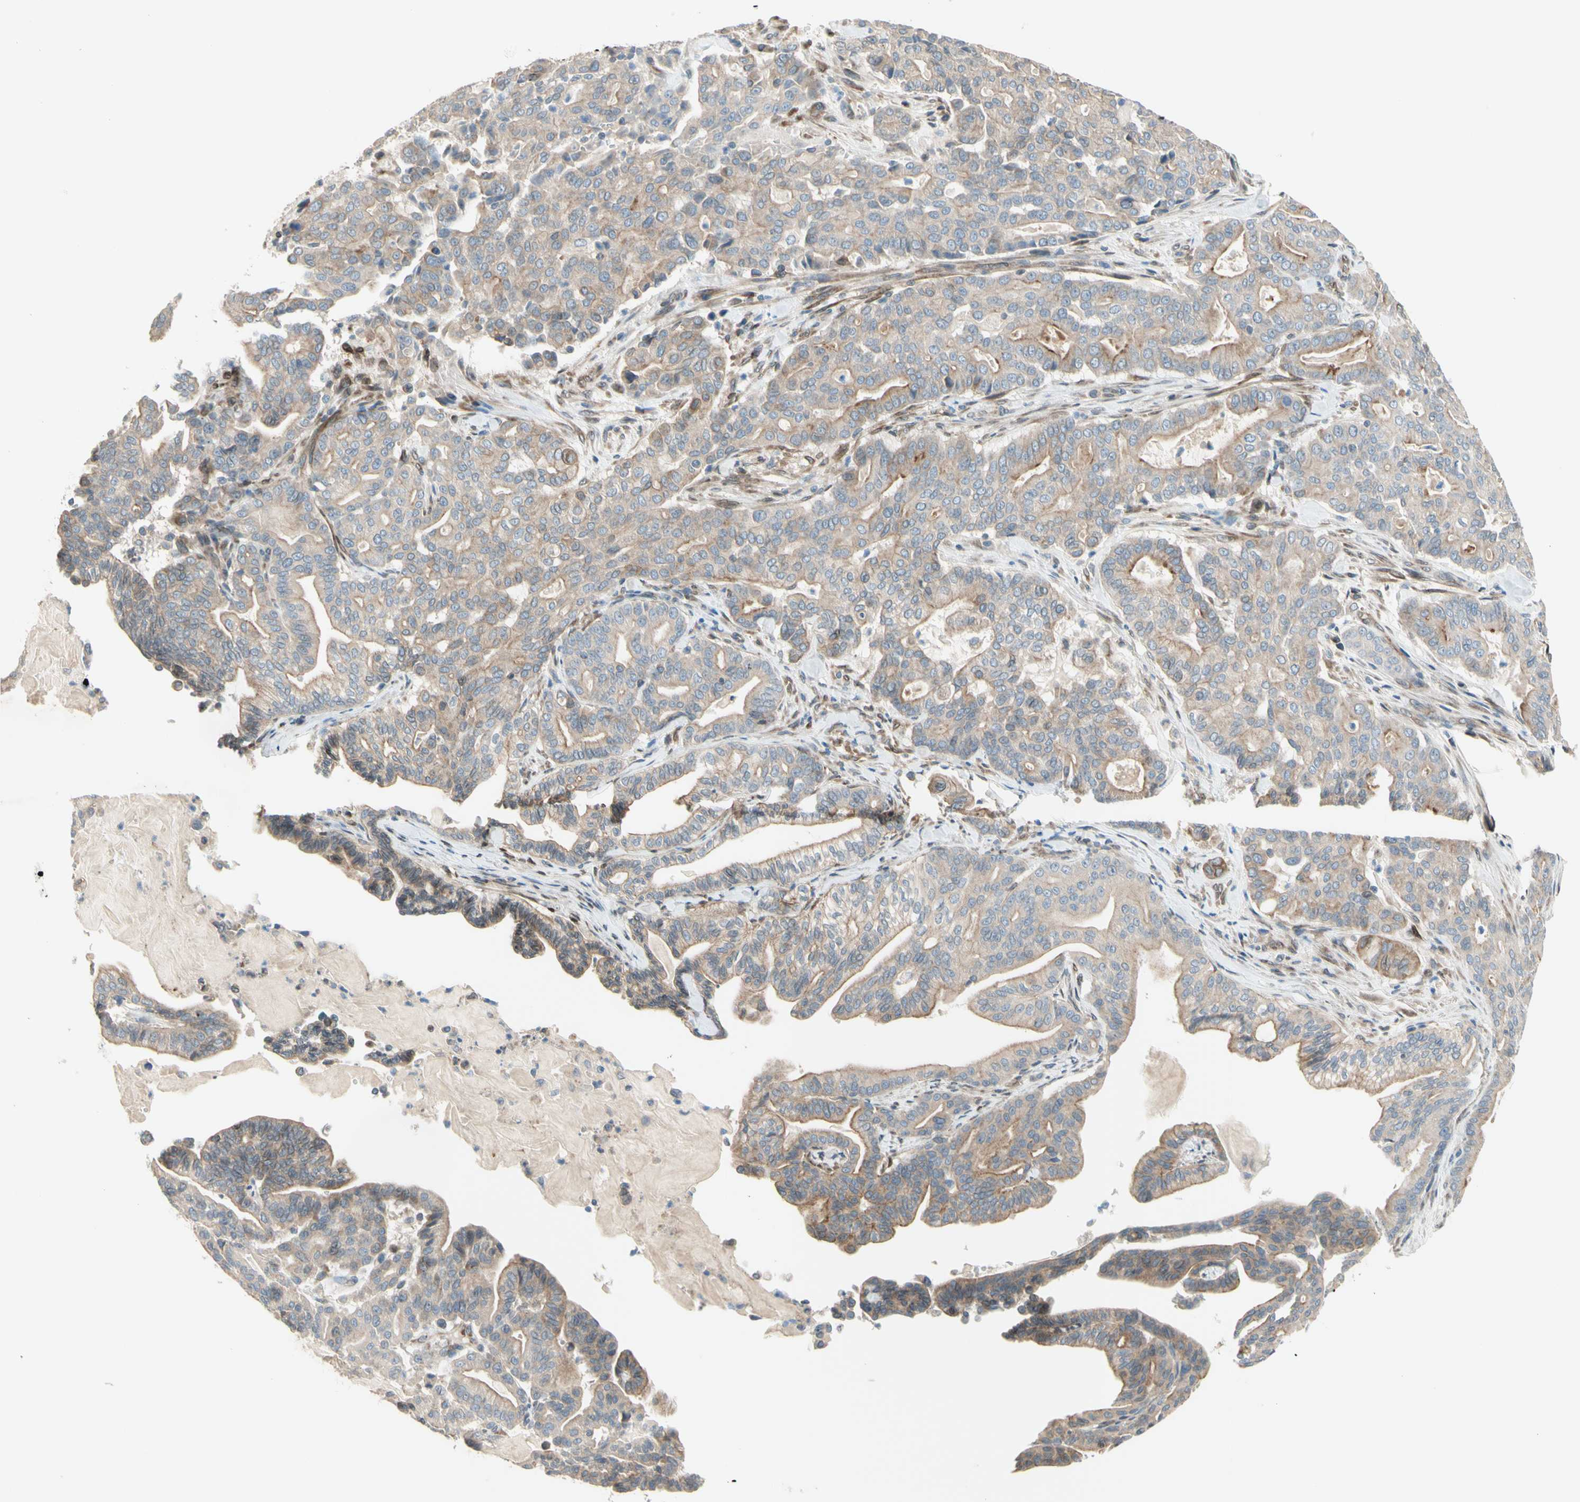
{"staining": {"intensity": "weak", "quantity": ">75%", "location": "cytoplasmic/membranous"}, "tissue": "pancreatic cancer", "cell_type": "Tumor cells", "image_type": "cancer", "snomed": [{"axis": "morphology", "description": "Adenocarcinoma, NOS"}, {"axis": "topography", "description": "Pancreas"}], "caption": "Weak cytoplasmic/membranous staining for a protein is appreciated in about >75% of tumor cells of pancreatic adenocarcinoma using immunohistochemistry.", "gene": "TRAF2", "patient": {"sex": "male", "age": 63}}